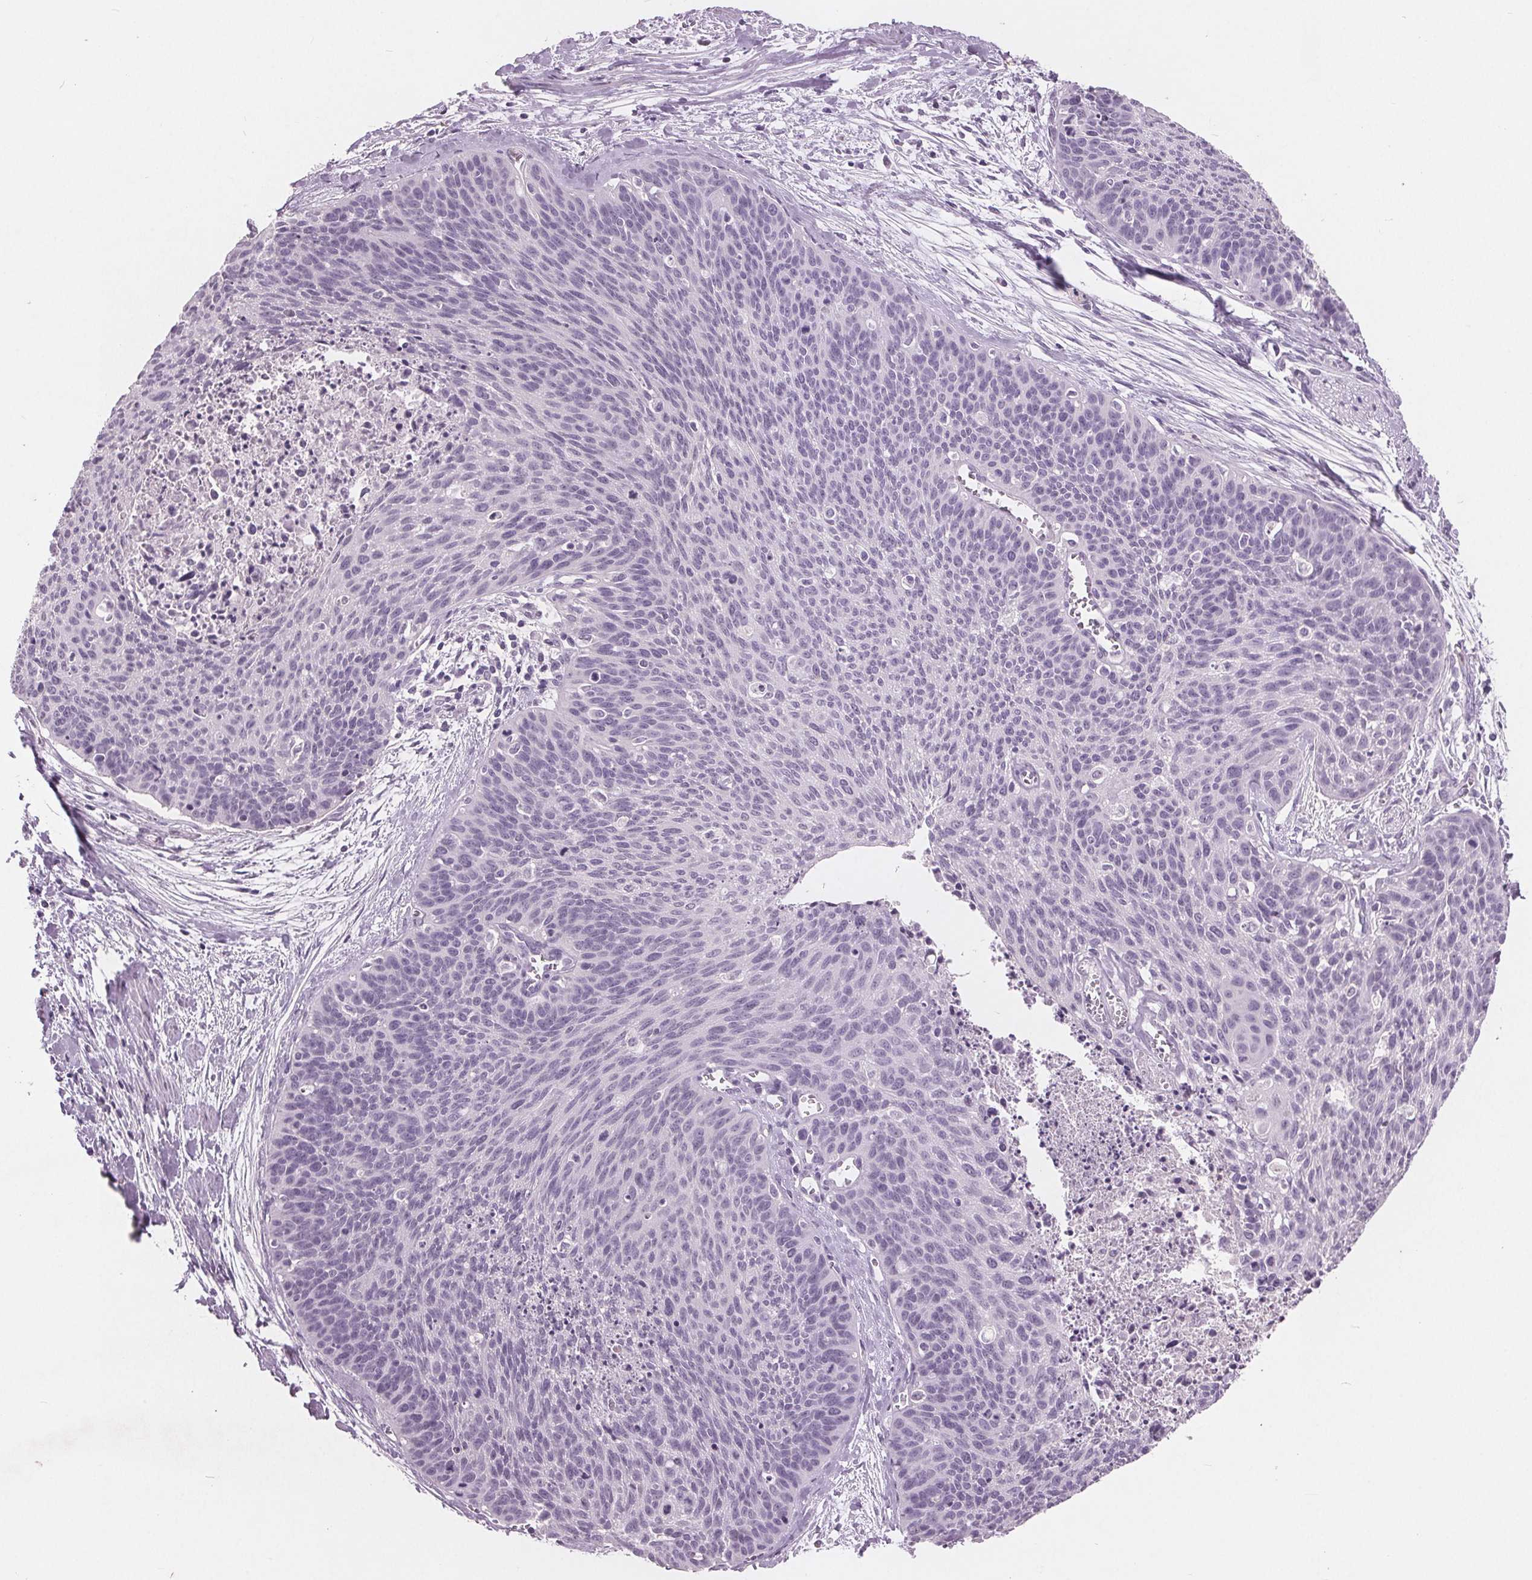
{"staining": {"intensity": "negative", "quantity": "none", "location": "none"}, "tissue": "cervical cancer", "cell_type": "Tumor cells", "image_type": "cancer", "snomed": [{"axis": "morphology", "description": "Squamous cell carcinoma, NOS"}, {"axis": "topography", "description": "Cervix"}], "caption": "Immunohistochemistry image of neoplastic tissue: cervical cancer (squamous cell carcinoma) stained with DAB shows no significant protein staining in tumor cells.", "gene": "PTPN14", "patient": {"sex": "female", "age": 55}}